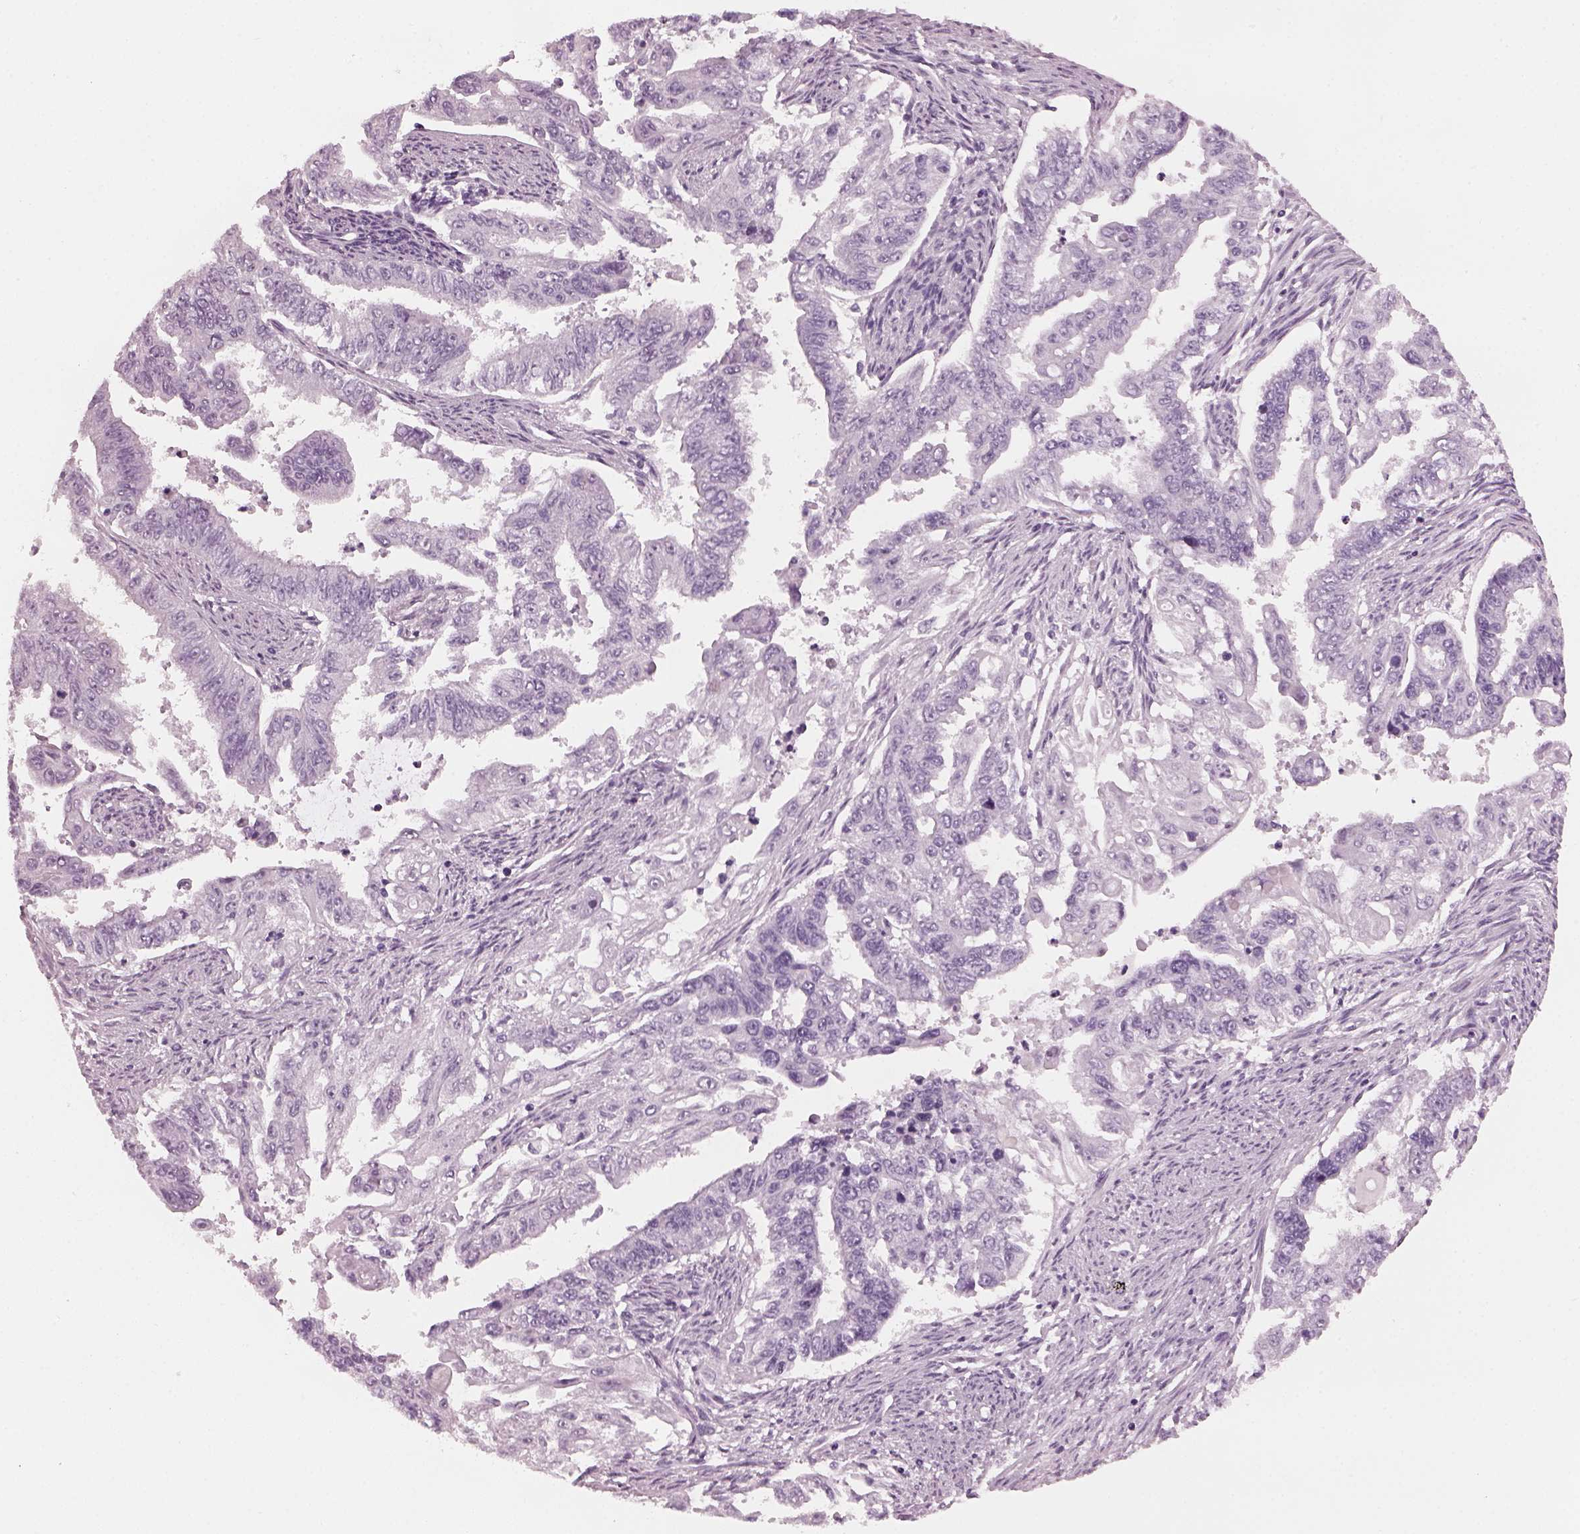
{"staining": {"intensity": "negative", "quantity": "none", "location": "none"}, "tissue": "endometrial cancer", "cell_type": "Tumor cells", "image_type": "cancer", "snomed": [{"axis": "morphology", "description": "Adenocarcinoma, NOS"}, {"axis": "topography", "description": "Uterus"}], "caption": "The histopathology image displays no staining of tumor cells in endometrial cancer (adenocarcinoma).", "gene": "PDC", "patient": {"sex": "female", "age": 59}}